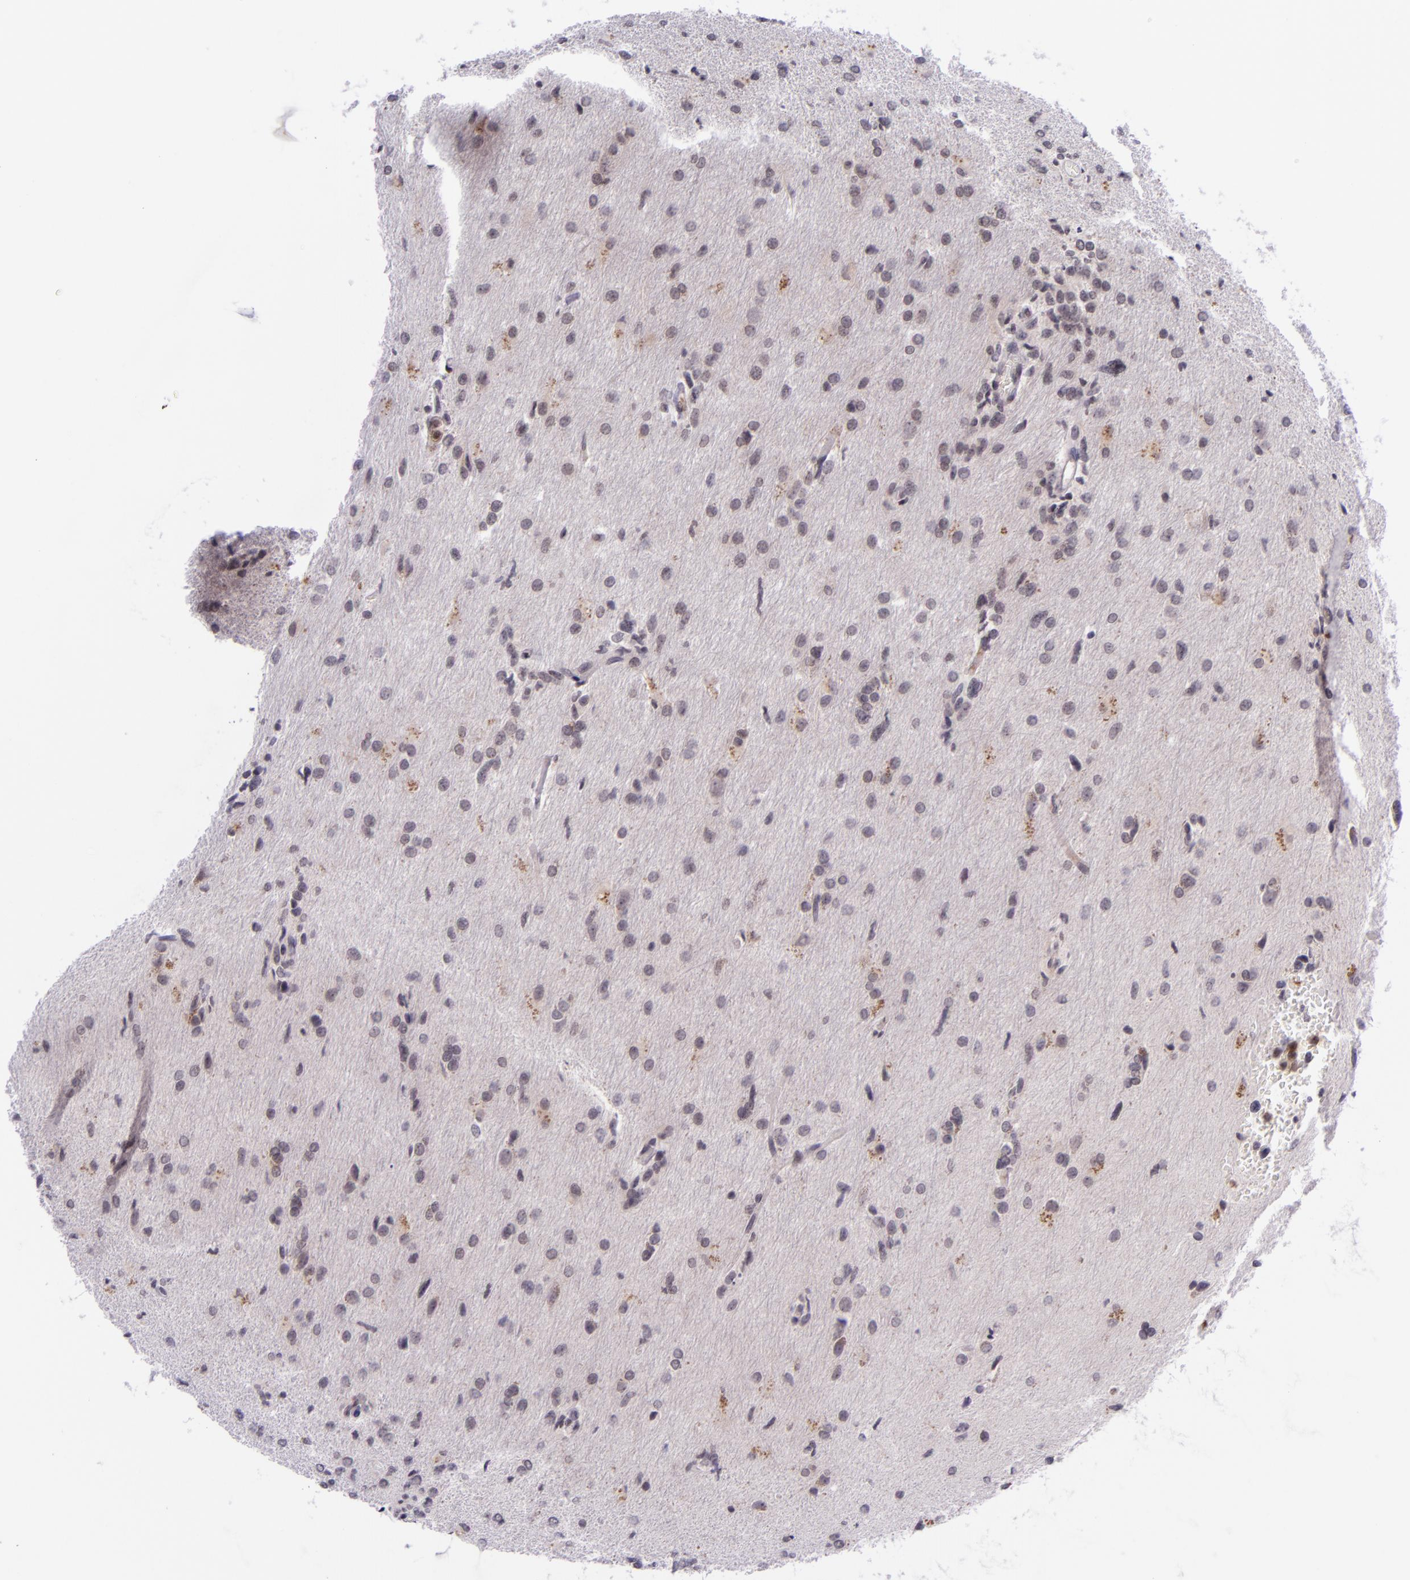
{"staining": {"intensity": "weak", "quantity": "25%-75%", "location": "cytoplasmic/membranous"}, "tissue": "glioma", "cell_type": "Tumor cells", "image_type": "cancer", "snomed": [{"axis": "morphology", "description": "Glioma, malignant, High grade"}, {"axis": "topography", "description": "Brain"}], "caption": "Immunohistochemistry (IHC) staining of glioma, which exhibits low levels of weak cytoplasmic/membranous positivity in approximately 25%-75% of tumor cells indicating weak cytoplasmic/membranous protein expression. The staining was performed using DAB (3,3'-diaminobenzidine) (brown) for protein detection and nuclei were counterstained in hematoxylin (blue).", "gene": "SELL", "patient": {"sex": "male", "age": 68}}